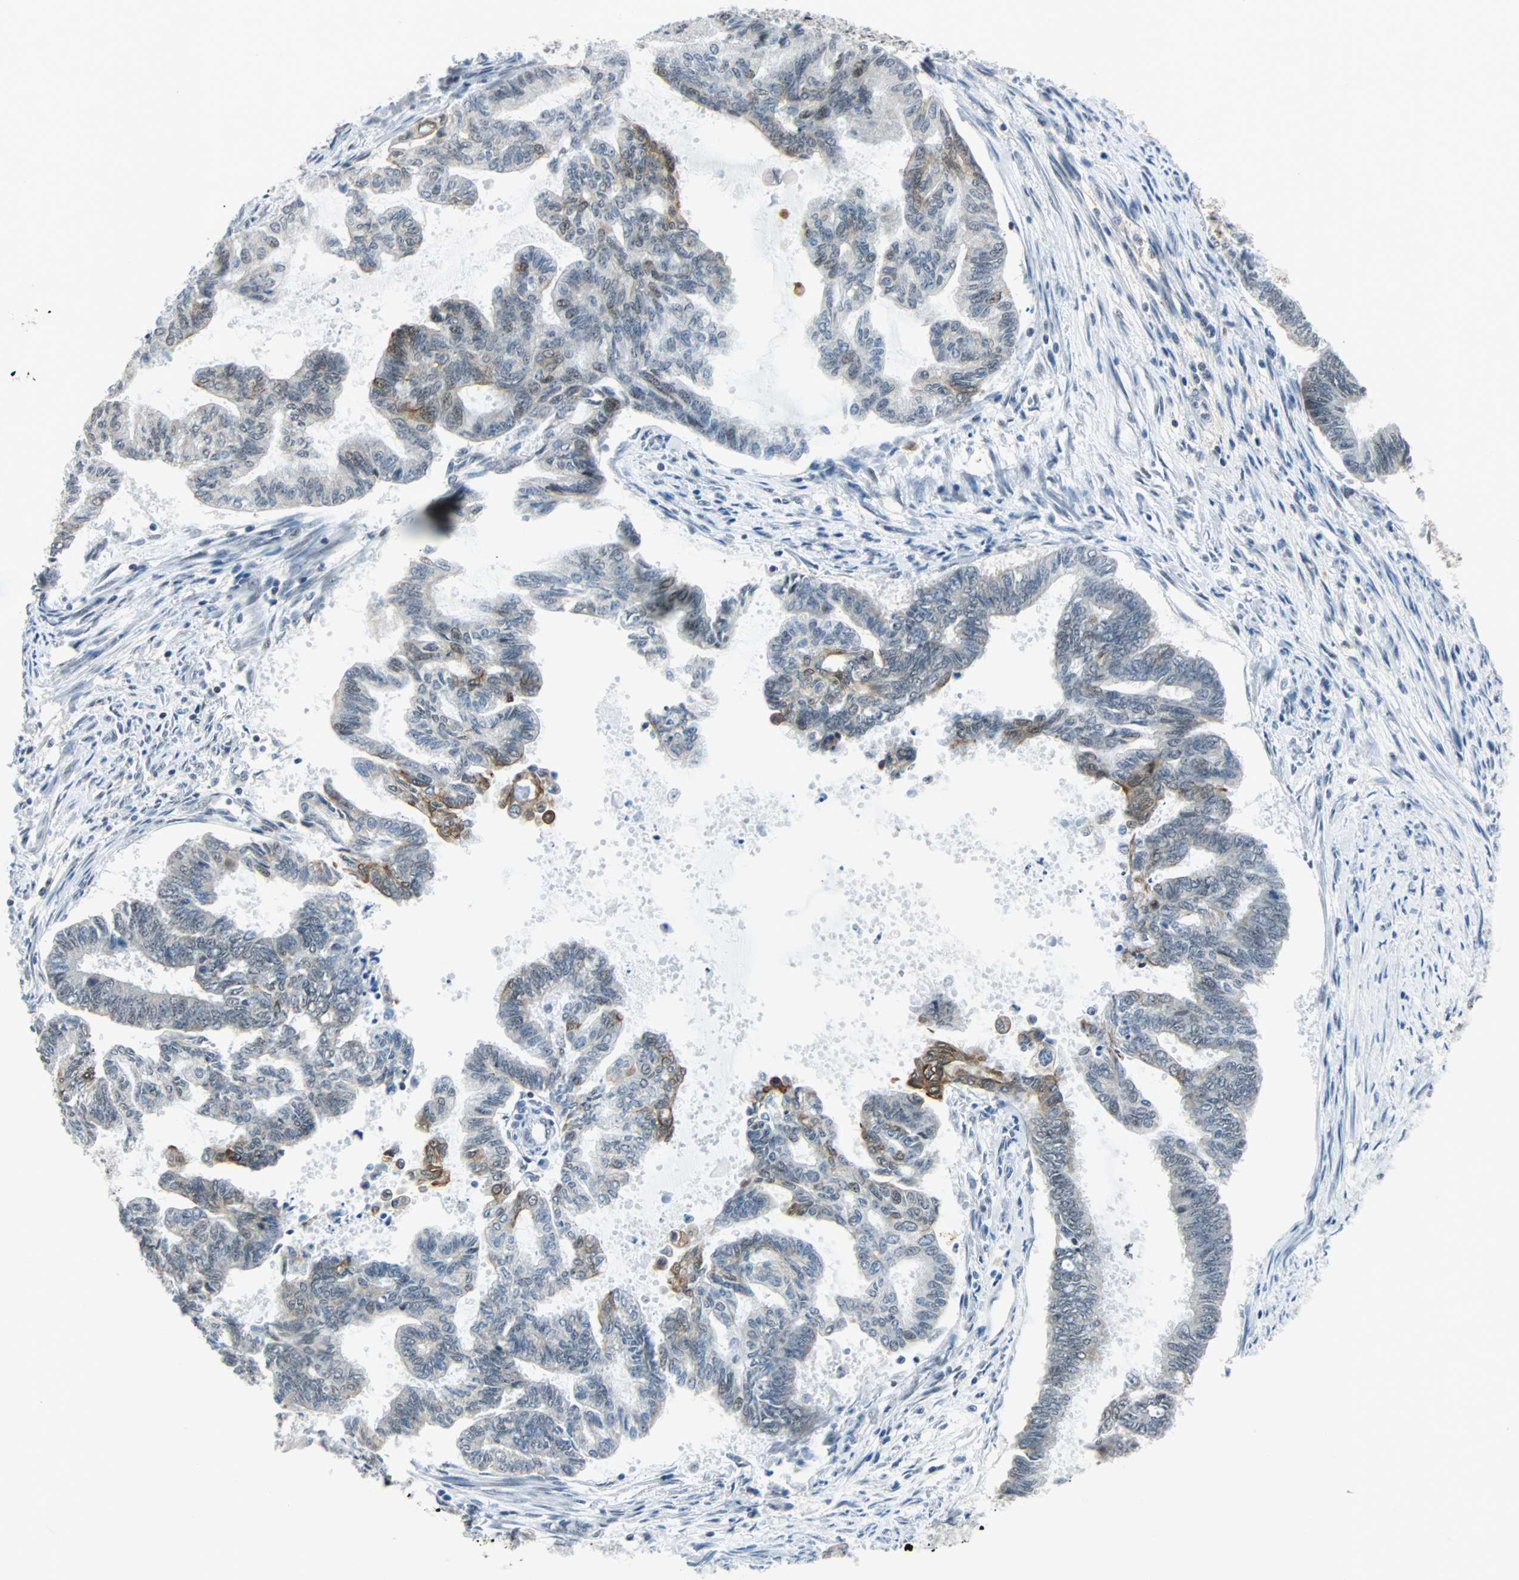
{"staining": {"intensity": "strong", "quantity": "<25%", "location": "cytoplasmic/membranous"}, "tissue": "endometrial cancer", "cell_type": "Tumor cells", "image_type": "cancer", "snomed": [{"axis": "morphology", "description": "Adenocarcinoma, NOS"}, {"axis": "topography", "description": "Endometrium"}], "caption": "Human endometrial adenocarcinoma stained for a protein (brown) reveals strong cytoplasmic/membranous positive staining in about <25% of tumor cells.", "gene": "NELFE", "patient": {"sex": "female", "age": 86}}